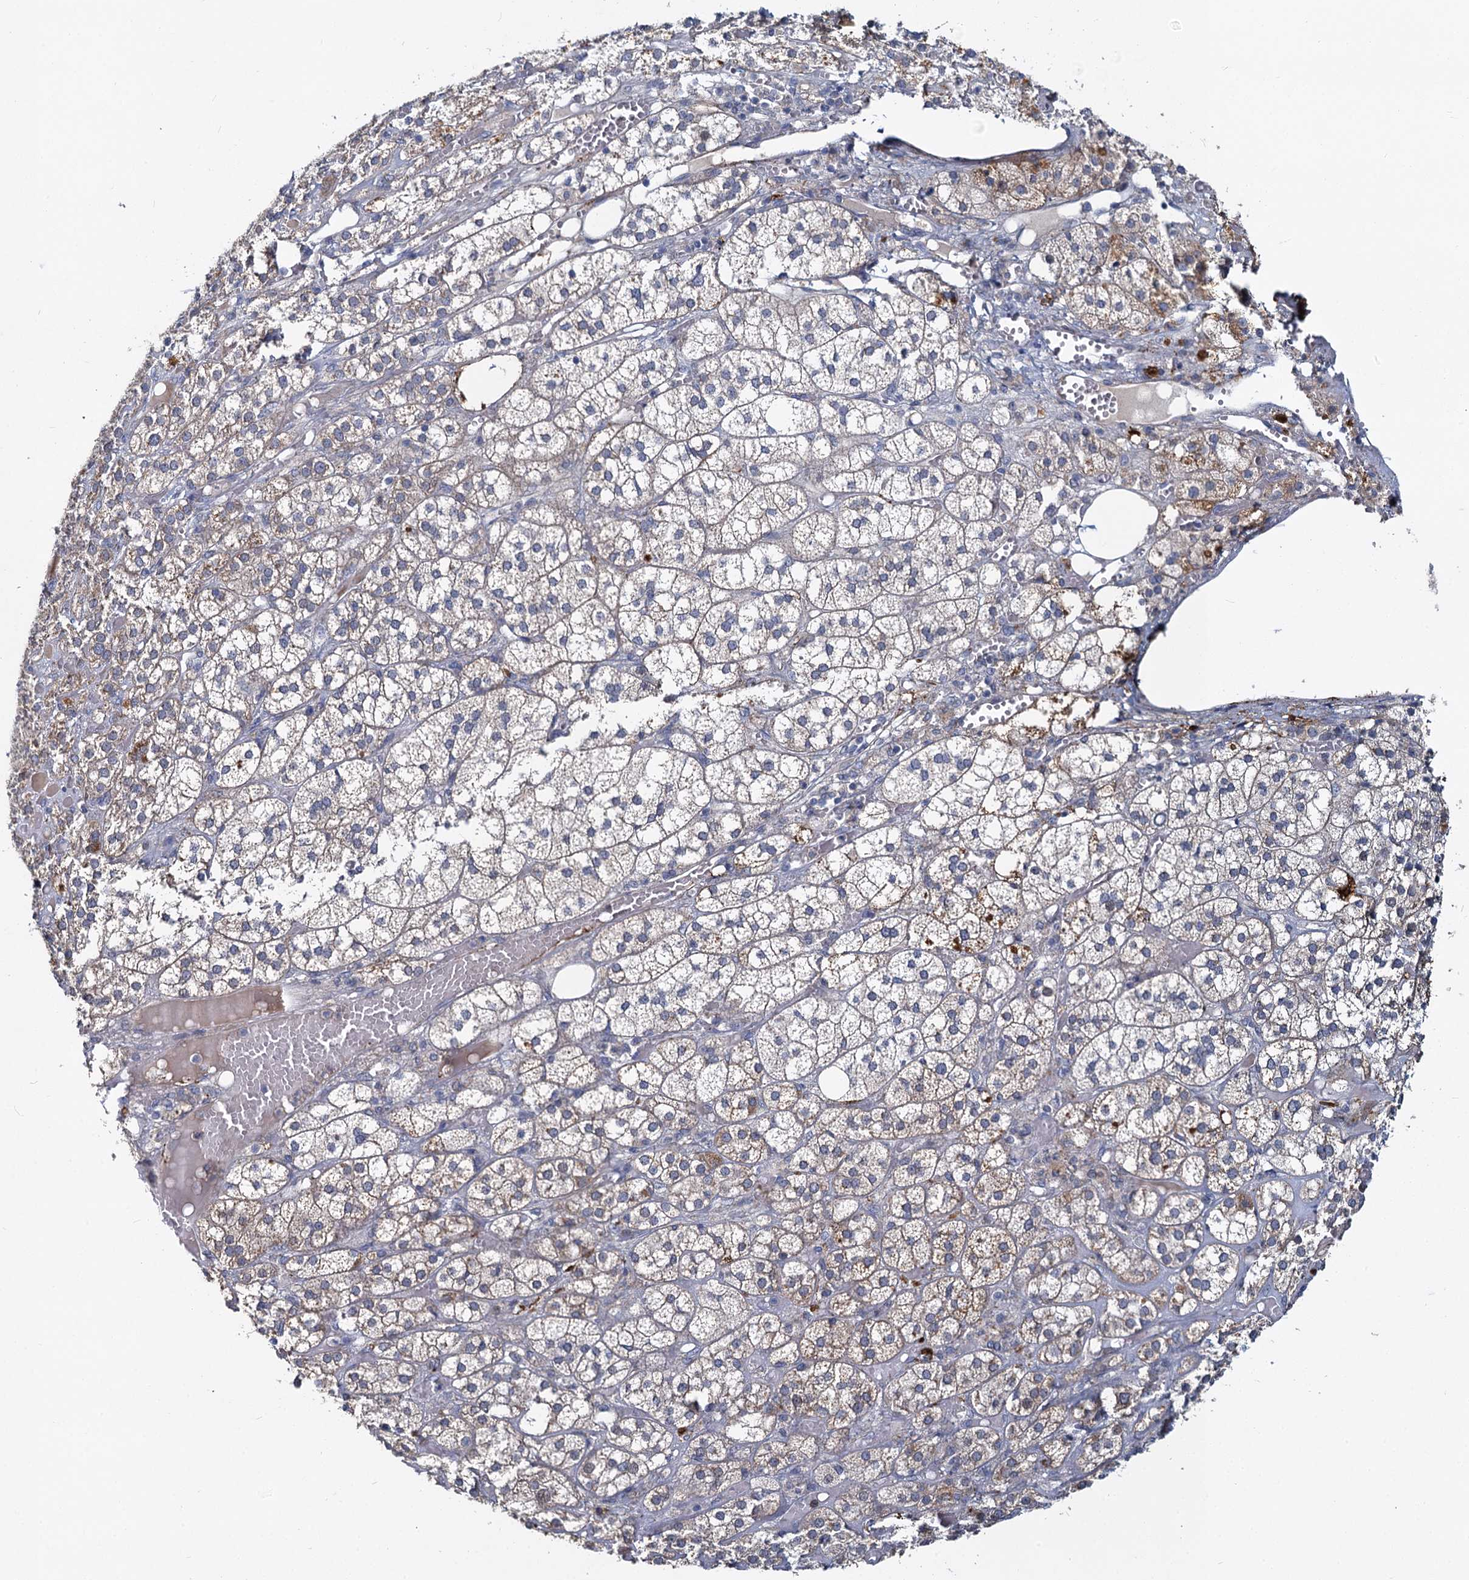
{"staining": {"intensity": "moderate", "quantity": "25%-75%", "location": "cytoplasmic/membranous"}, "tissue": "adrenal gland", "cell_type": "Glandular cells", "image_type": "normal", "snomed": [{"axis": "morphology", "description": "Normal tissue, NOS"}, {"axis": "topography", "description": "Adrenal gland"}], "caption": "Moderate cytoplasmic/membranous staining for a protein is present in approximately 25%-75% of glandular cells of benign adrenal gland using IHC.", "gene": "DCUN1D2", "patient": {"sex": "female", "age": 61}}